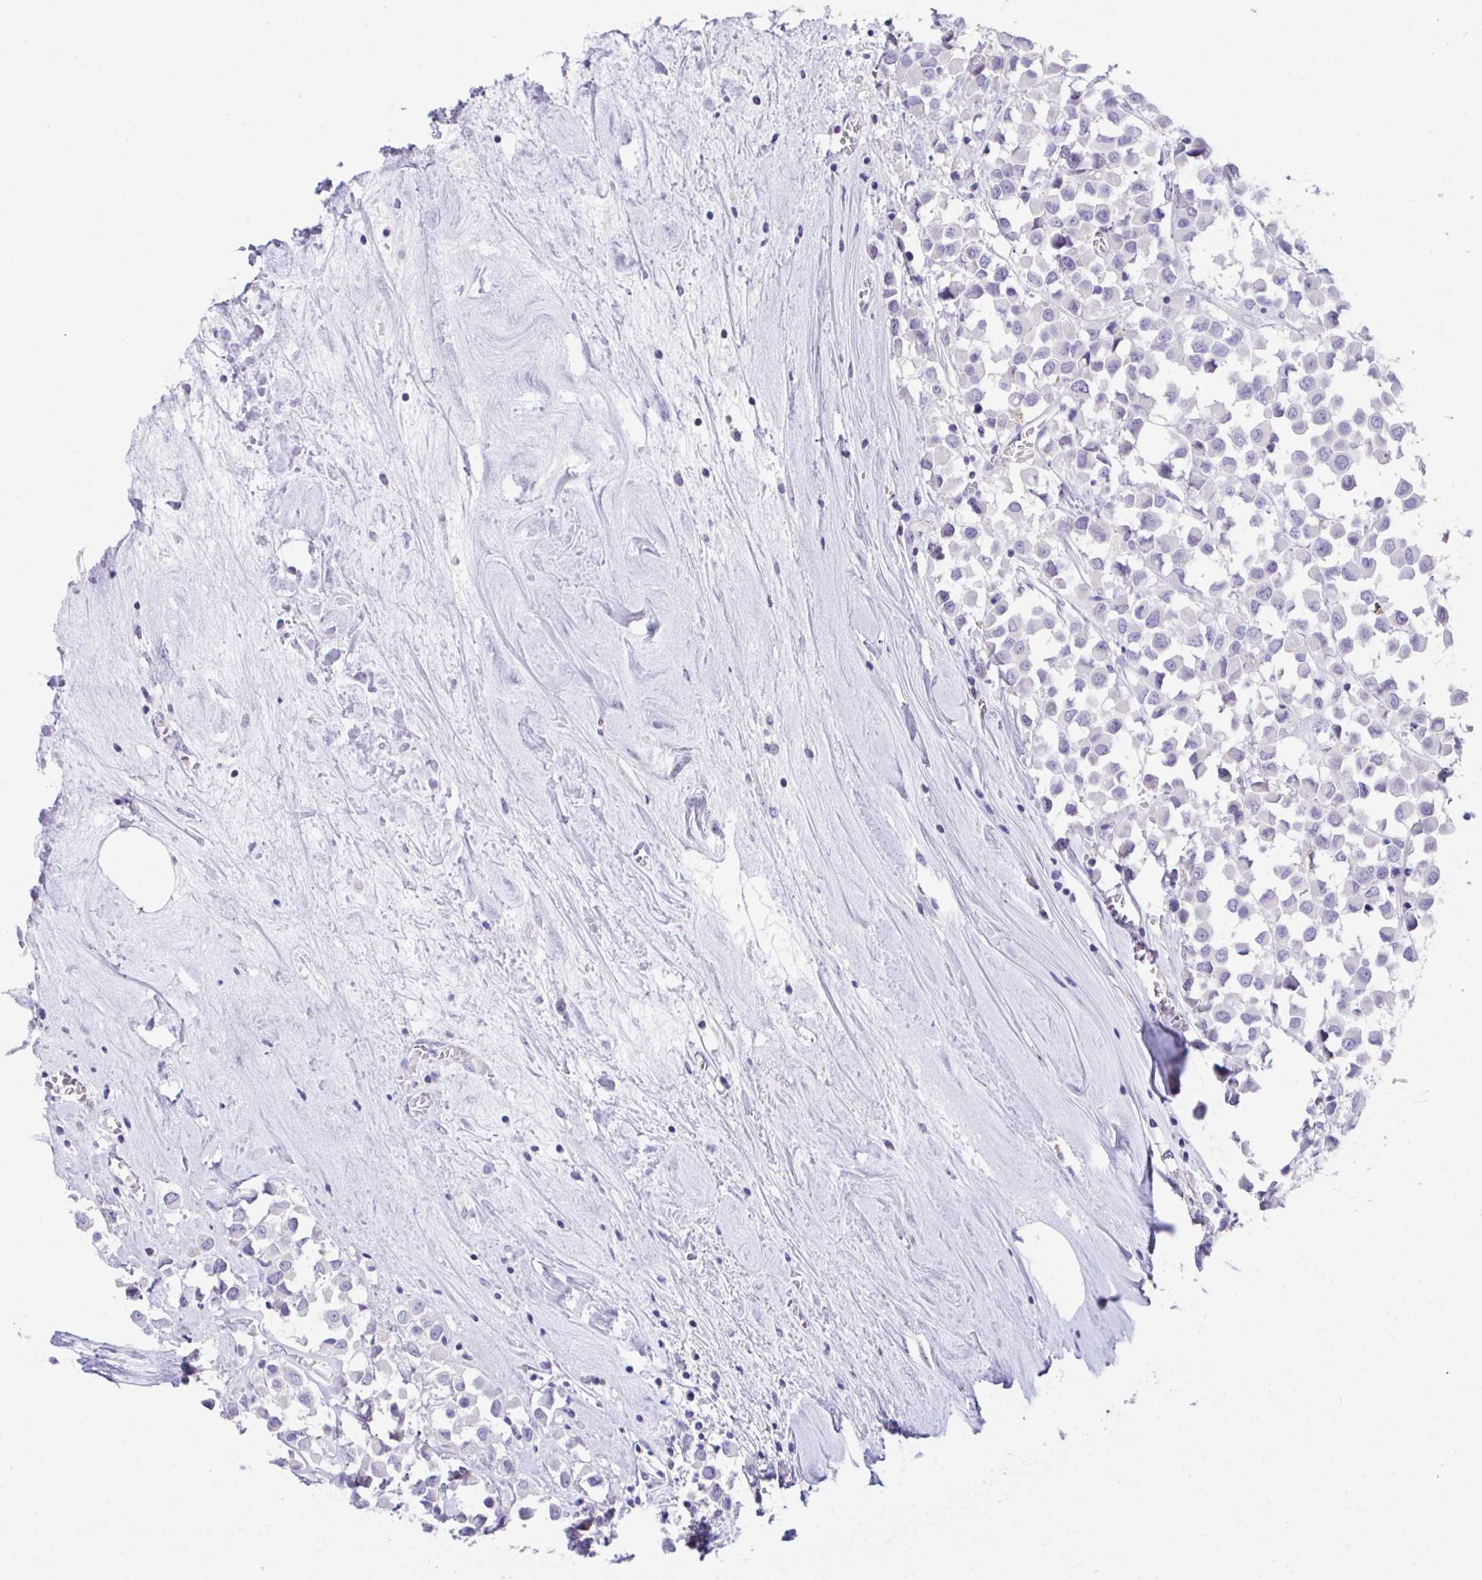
{"staining": {"intensity": "negative", "quantity": "none", "location": "none"}, "tissue": "breast cancer", "cell_type": "Tumor cells", "image_type": "cancer", "snomed": [{"axis": "morphology", "description": "Duct carcinoma"}, {"axis": "topography", "description": "Breast"}], "caption": "An immunohistochemistry (IHC) photomicrograph of breast cancer is shown. There is no staining in tumor cells of breast cancer. (IHC, brightfield microscopy, high magnification).", "gene": "HACD4", "patient": {"sex": "female", "age": 61}}